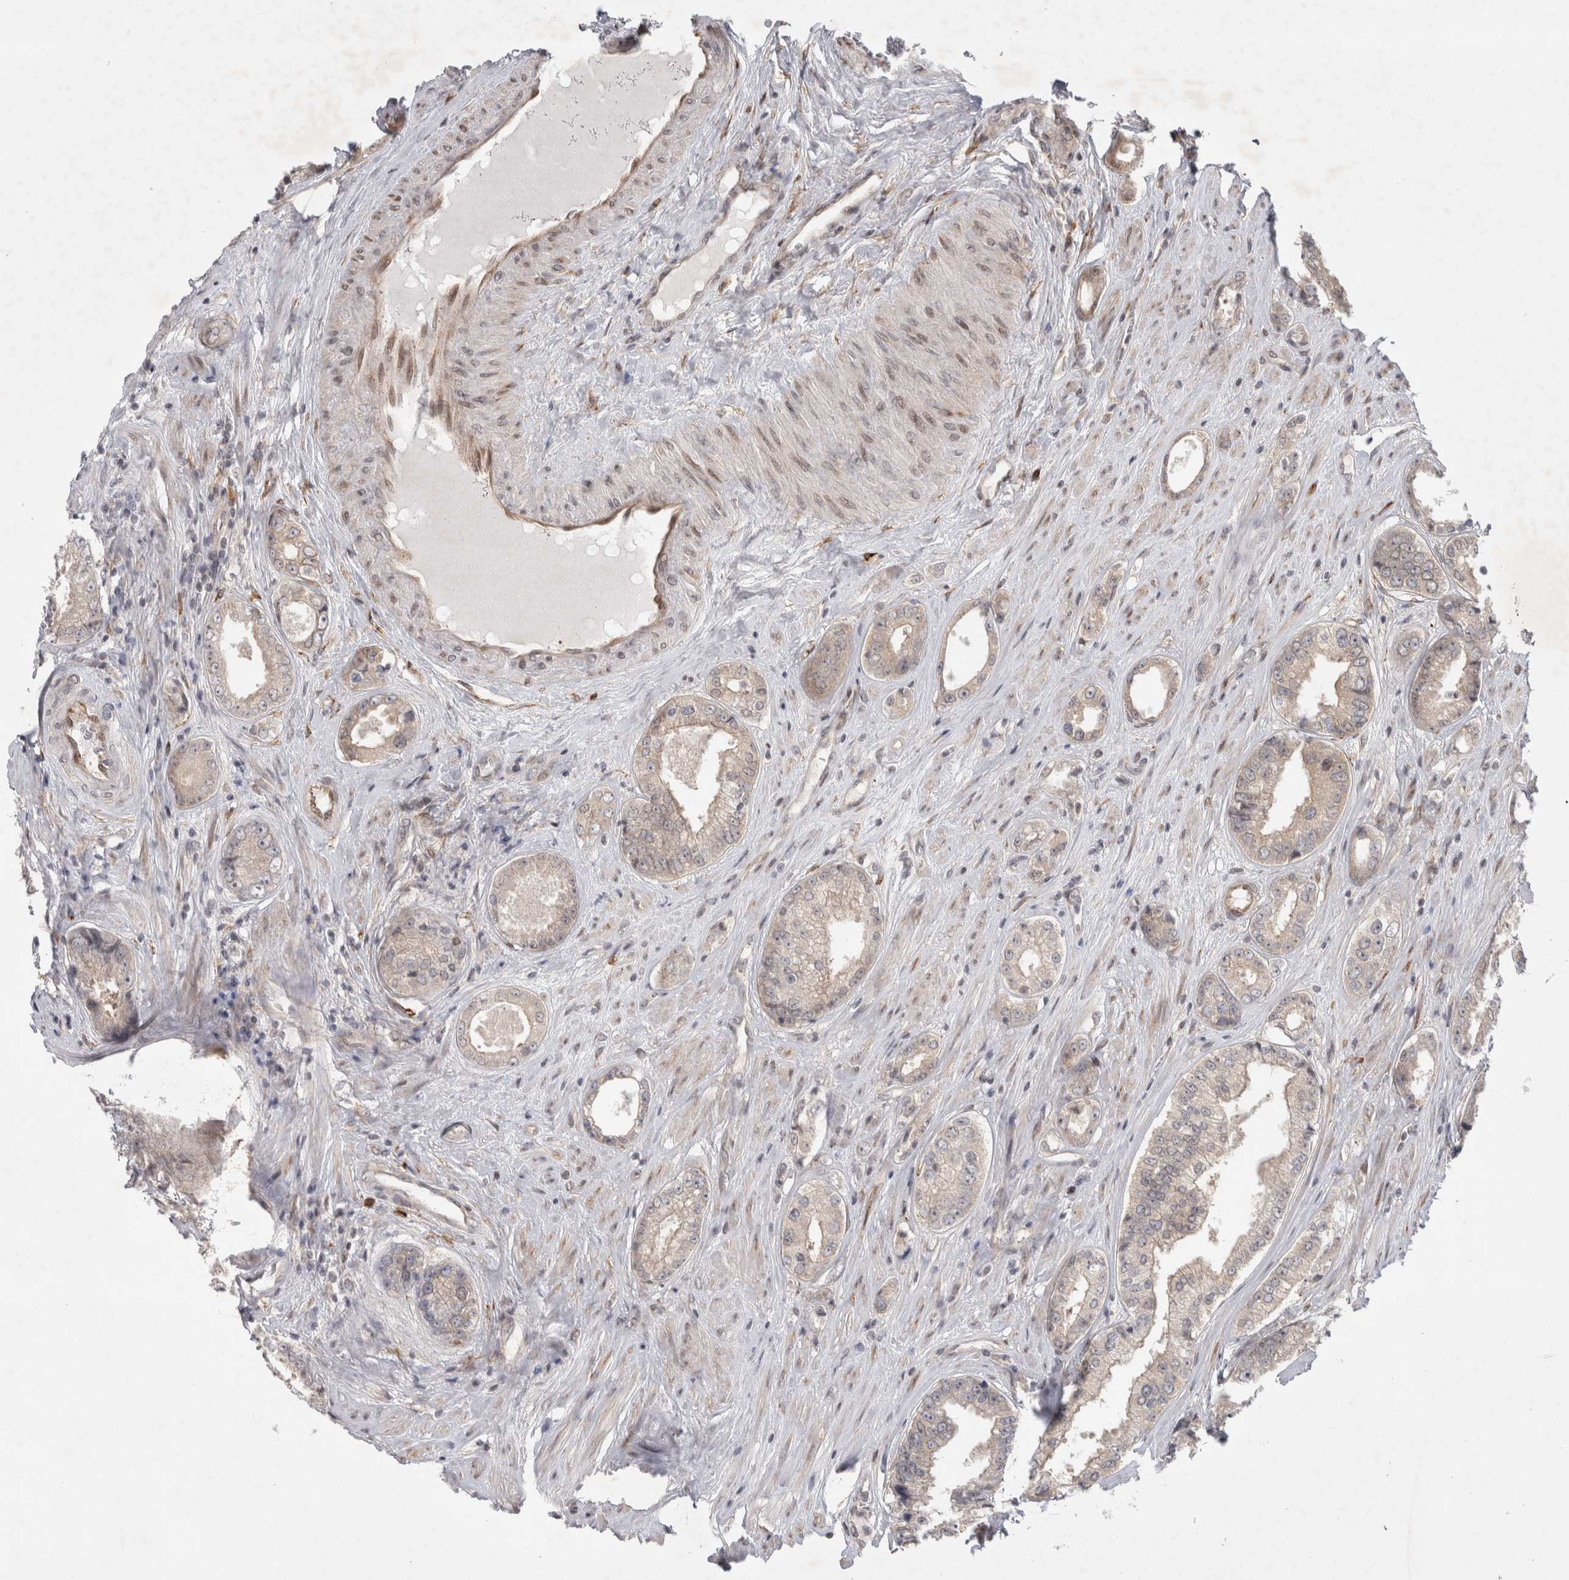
{"staining": {"intensity": "weak", "quantity": "25%-75%", "location": "cytoplasmic/membranous"}, "tissue": "prostate cancer", "cell_type": "Tumor cells", "image_type": "cancer", "snomed": [{"axis": "morphology", "description": "Adenocarcinoma, High grade"}, {"axis": "topography", "description": "Prostate"}], "caption": "Tumor cells show low levels of weak cytoplasmic/membranous positivity in about 25%-75% of cells in prostate cancer (adenocarcinoma (high-grade)).", "gene": "ZNF318", "patient": {"sex": "male", "age": 61}}